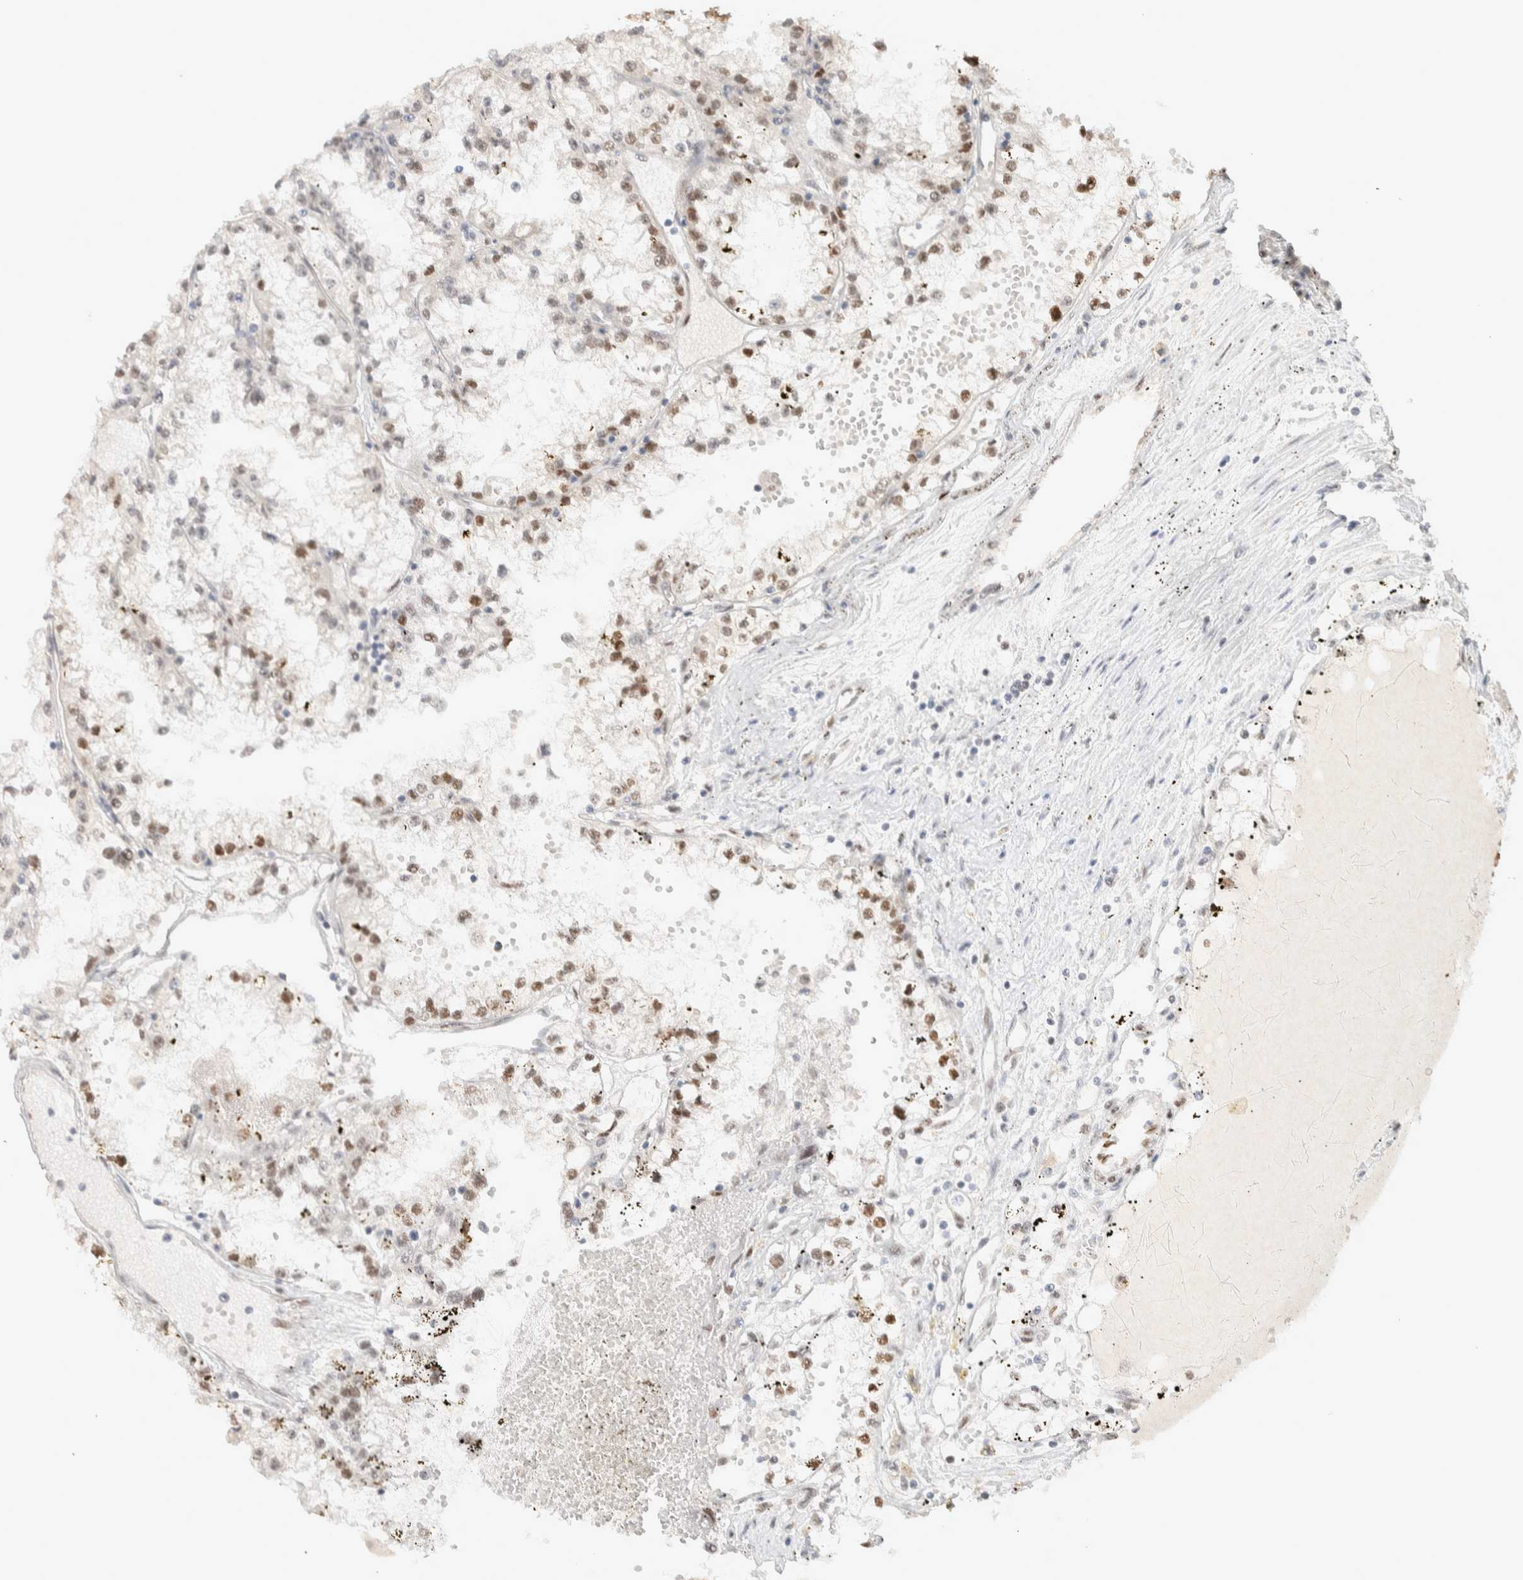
{"staining": {"intensity": "moderate", "quantity": "<25%", "location": "nuclear"}, "tissue": "renal cancer", "cell_type": "Tumor cells", "image_type": "cancer", "snomed": [{"axis": "morphology", "description": "Adenocarcinoma, NOS"}, {"axis": "topography", "description": "Kidney"}], "caption": "Immunohistochemistry photomicrograph of neoplastic tissue: human renal cancer stained using IHC displays low levels of moderate protein expression localized specifically in the nuclear of tumor cells, appearing as a nuclear brown color.", "gene": "PUS7", "patient": {"sex": "male", "age": 56}}